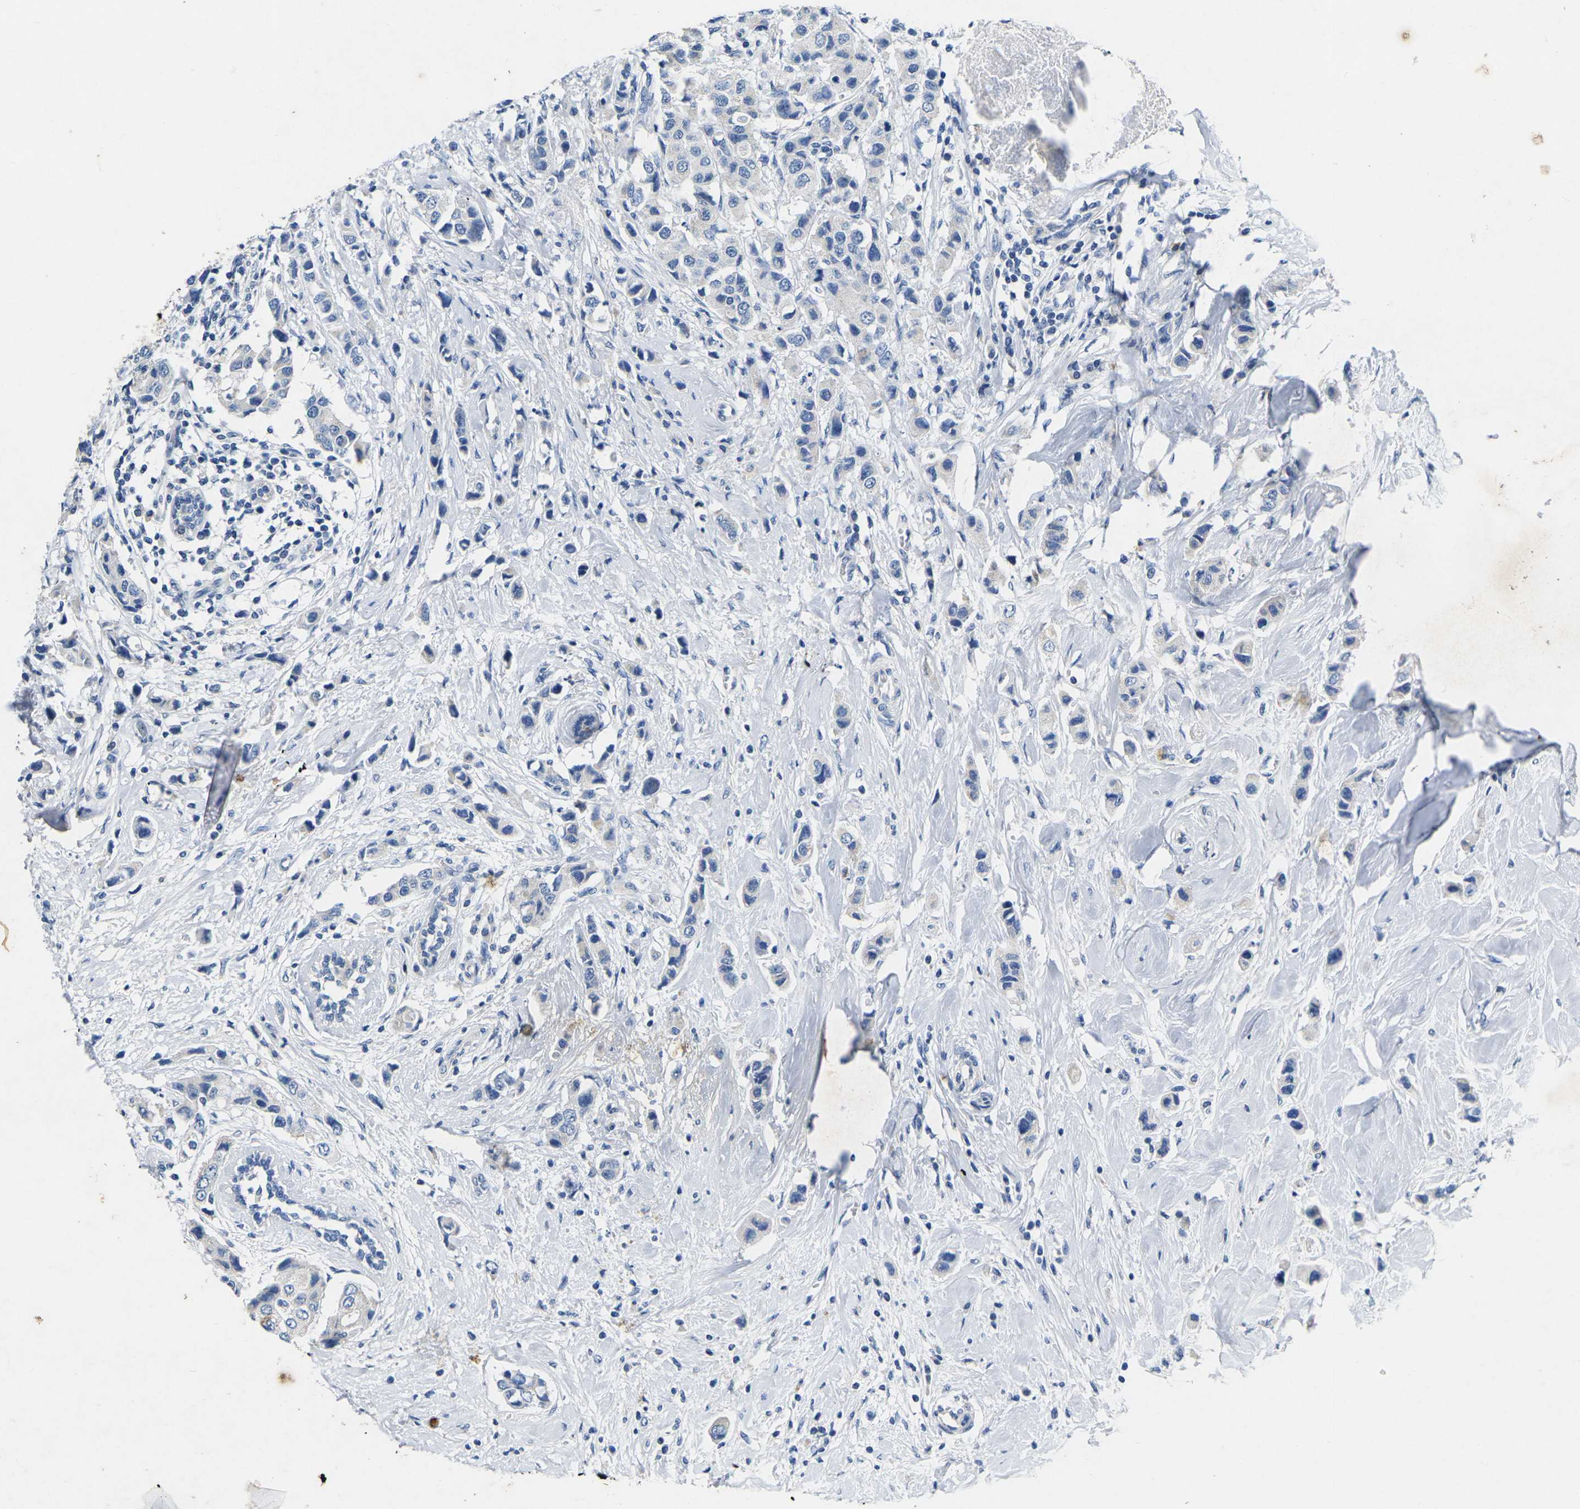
{"staining": {"intensity": "negative", "quantity": "none", "location": "none"}, "tissue": "breast cancer", "cell_type": "Tumor cells", "image_type": "cancer", "snomed": [{"axis": "morphology", "description": "Normal tissue, NOS"}, {"axis": "morphology", "description": "Duct carcinoma"}, {"axis": "topography", "description": "Breast"}], "caption": "The photomicrograph shows no staining of tumor cells in invasive ductal carcinoma (breast).", "gene": "NOCT", "patient": {"sex": "female", "age": 50}}